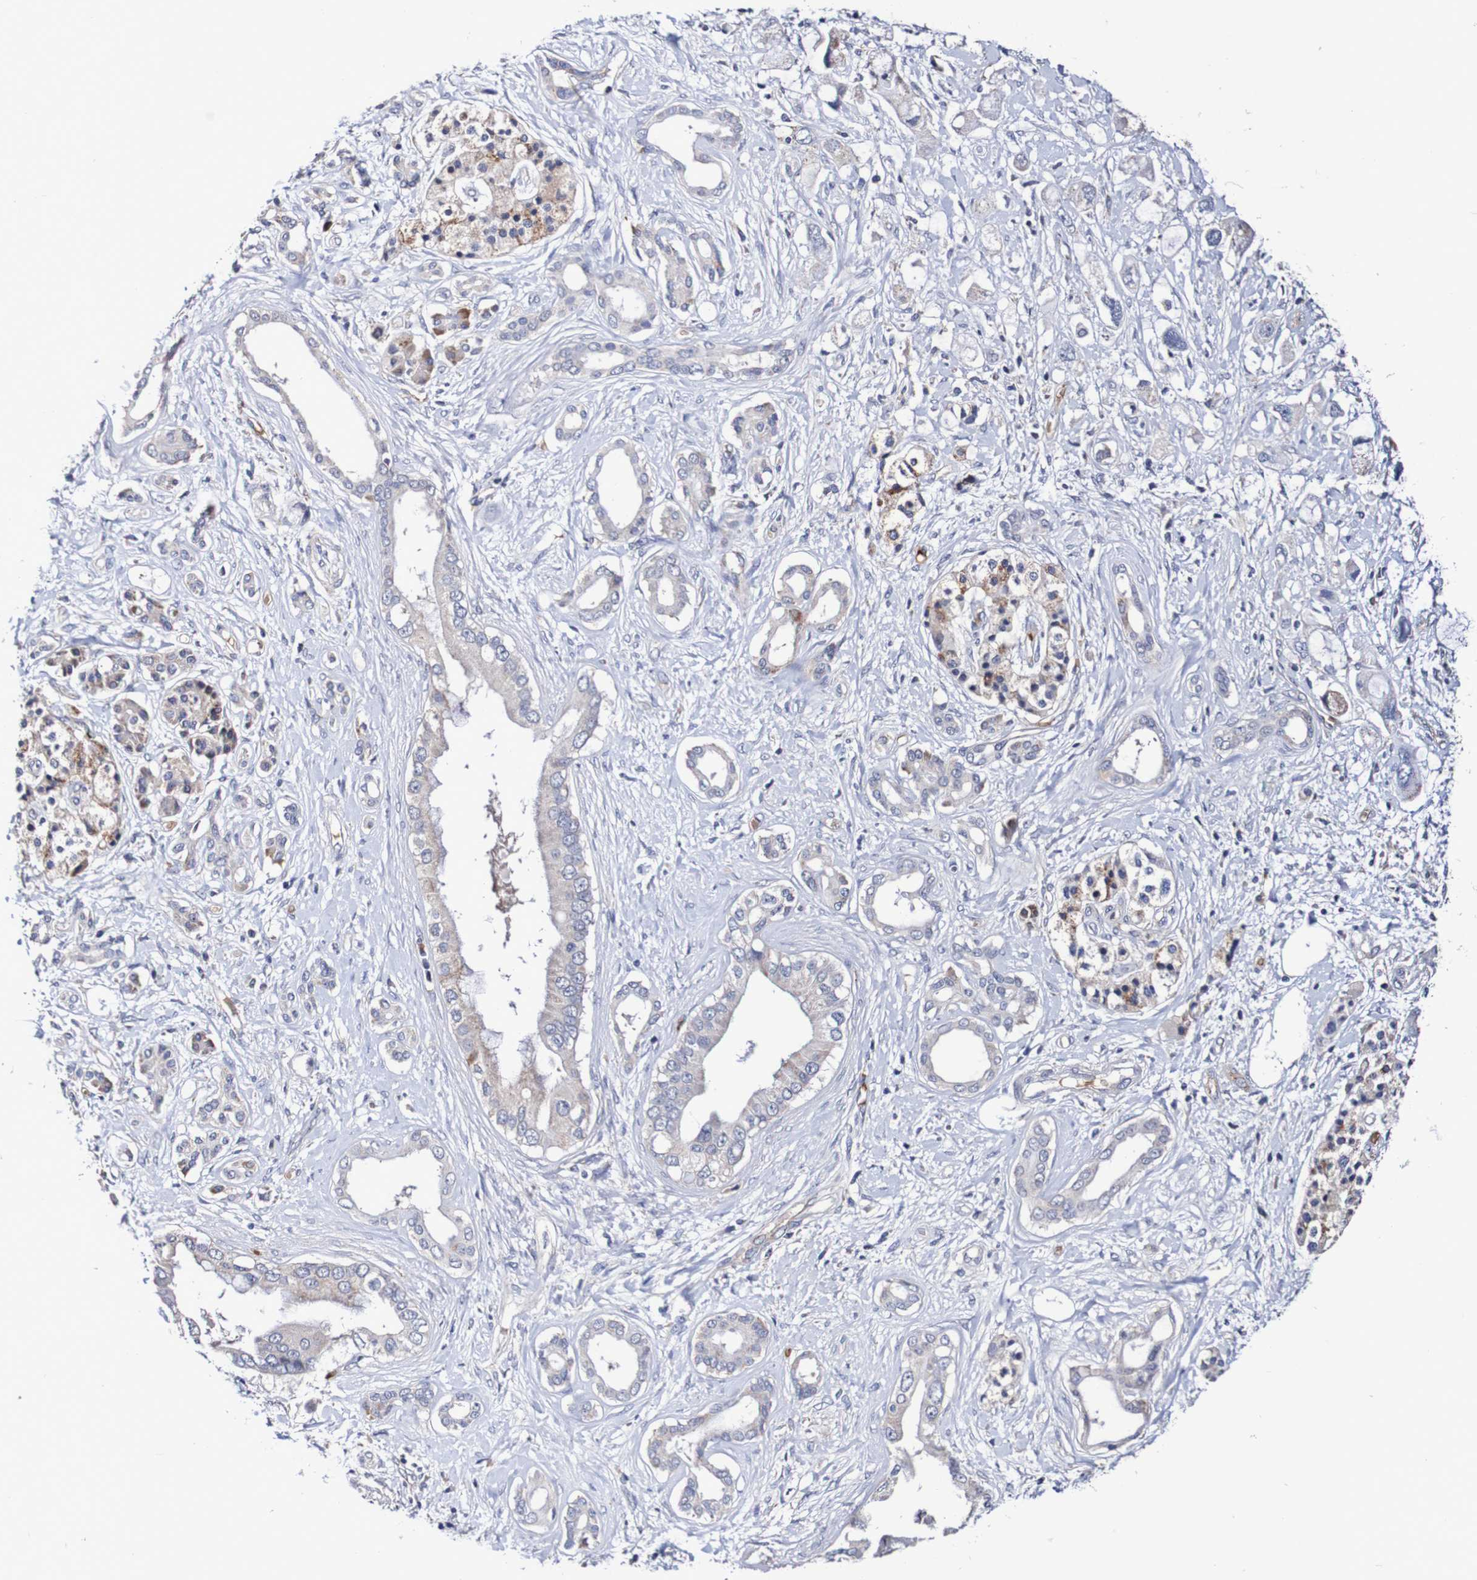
{"staining": {"intensity": "negative", "quantity": "none", "location": "none"}, "tissue": "pancreatic cancer", "cell_type": "Tumor cells", "image_type": "cancer", "snomed": [{"axis": "morphology", "description": "Adenocarcinoma, NOS"}, {"axis": "topography", "description": "Pancreas"}], "caption": "Adenocarcinoma (pancreatic) stained for a protein using immunohistochemistry displays no staining tumor cells.", "gene": "WNT4", "patient": {"sex": "female", "age": 56}}